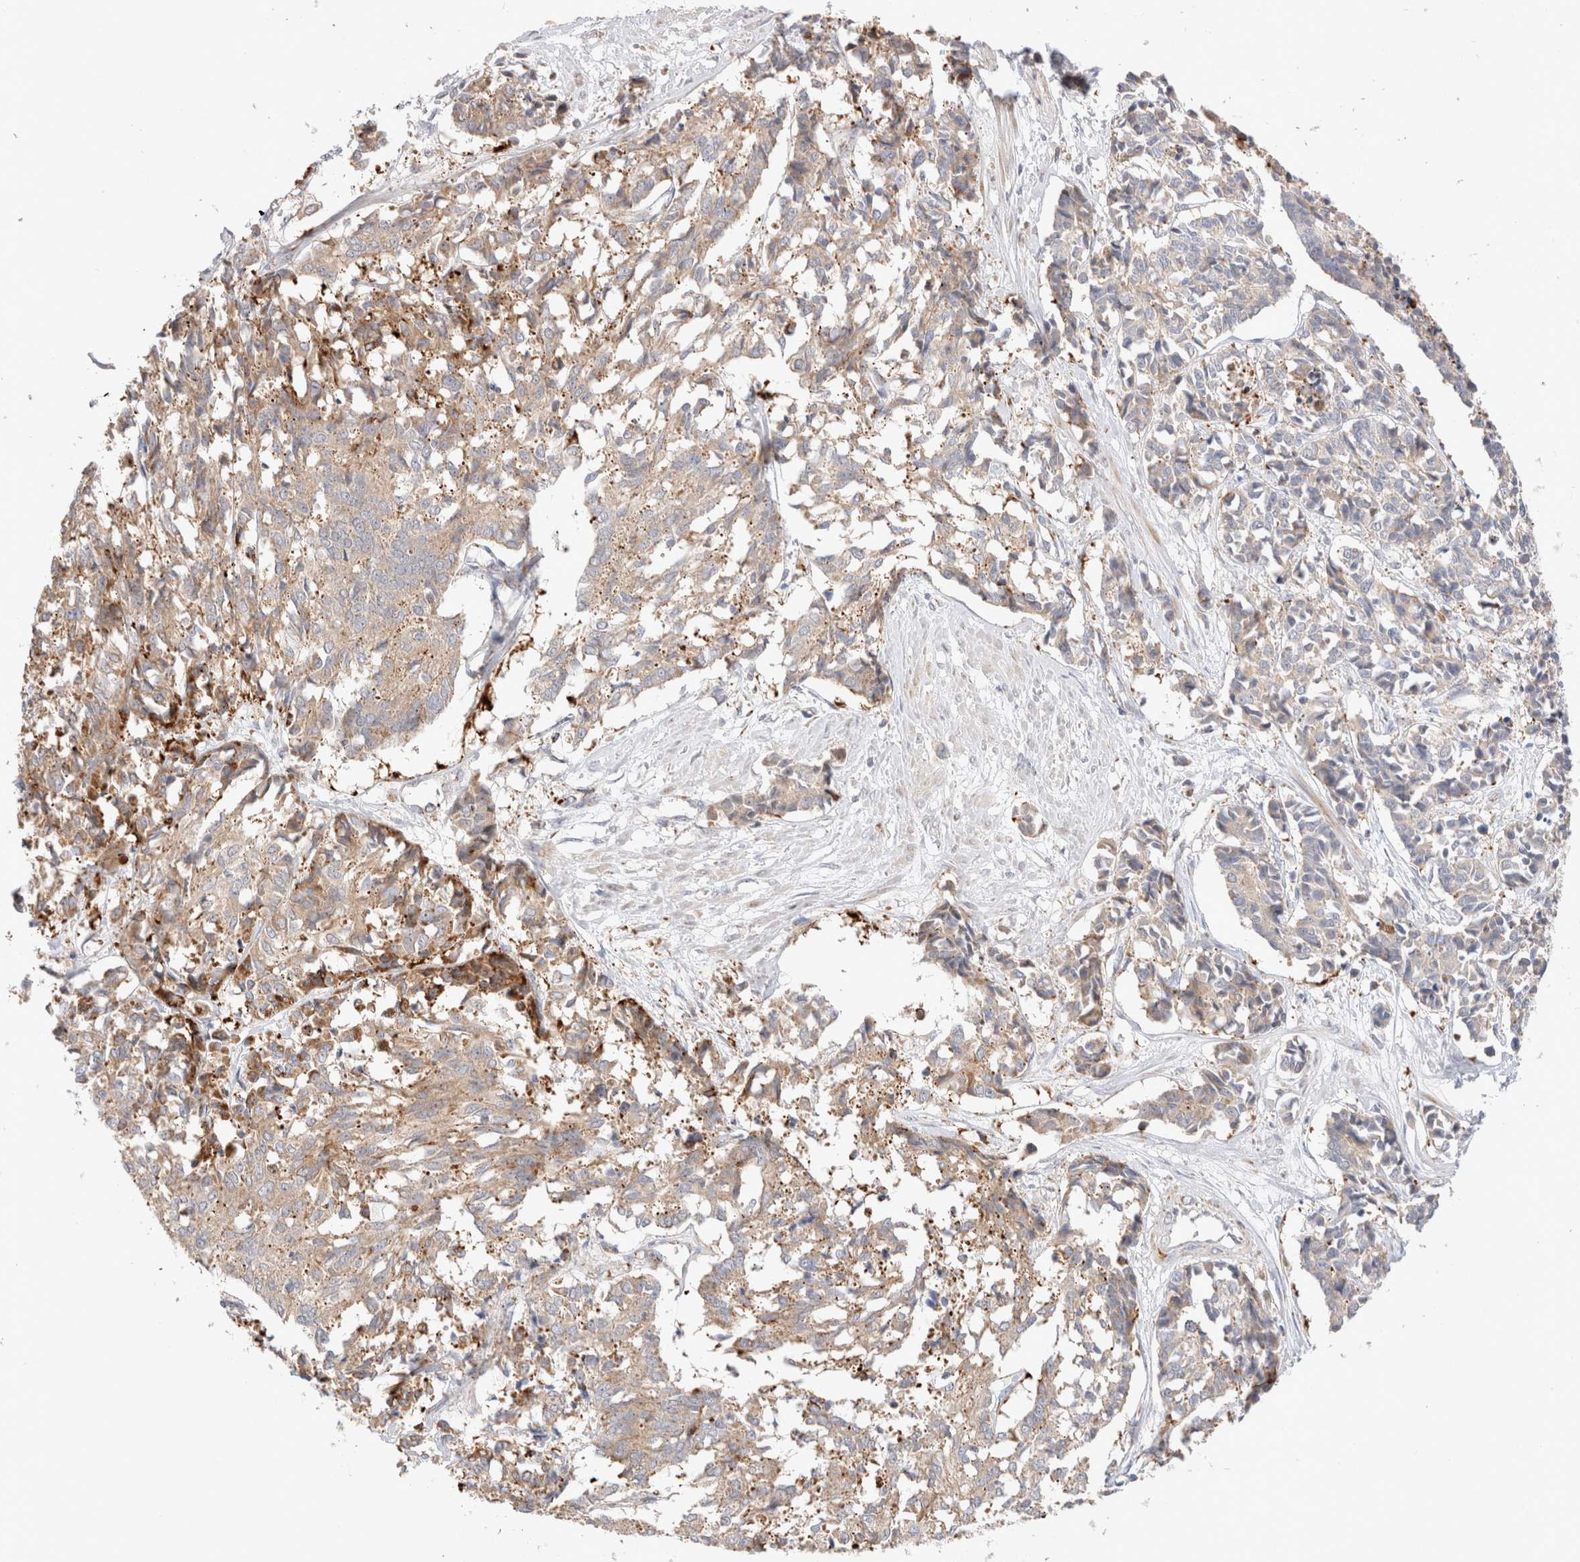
{"staining": {"intensity": "moderate", "quantity": ">75%", "location": "cytoplasmic/membranous"}, "tissue": "cervical cancer", "cell_type": "Tumor cells", "image_type": "cancer", "snomed": [{"axis": "morphology", "description": "Squamous cell carcinoma, NOS"}, {"axis": "topography", "description": "Cervix"}], "caption": "Cervical cancer stained for a protein reveals moderate cytoplasmic/membranous positivity in tumor cells.", "gene": "CHADL", "patient": {"sex": "female", "age": 35}}